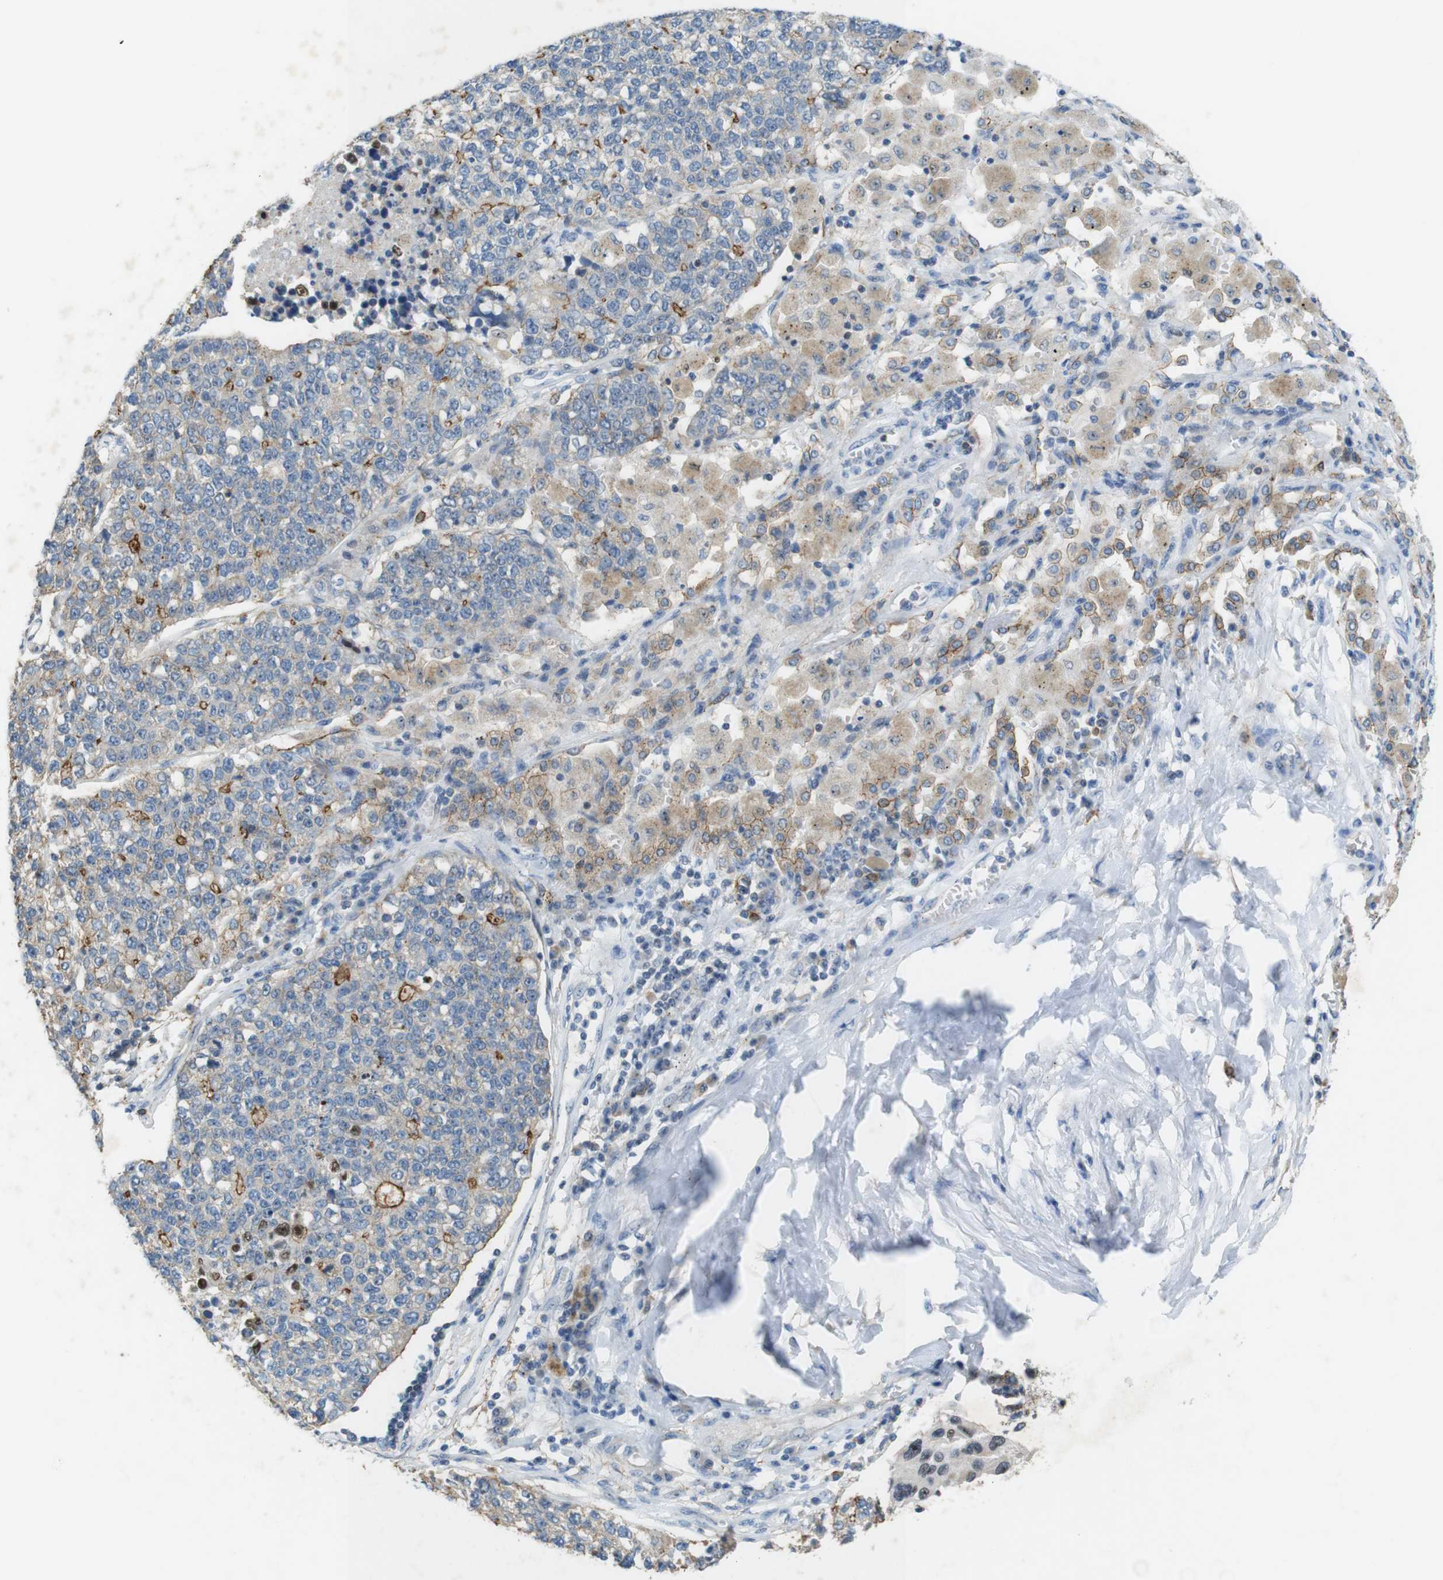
{"staining": {"intensity": "moderate", "quantity": "25%-75%", "location": "cytoplasmic/membranous"}, "tissue": "lung cancer", "cell_type": "Tumor cells", "image_type": "cancer", "snomed": [{"axis": "morphology", "description": "Adenocarcinoma, NOS"}, {"axis": "topography", "description": "Lung"}], "caption": "A brown stain labels moderate cytoplasmic/membranous staining of a protein in human lung cancer tumor cells.", "gene": "TJP3", "patient": {"sex": "male", "age": 49}}